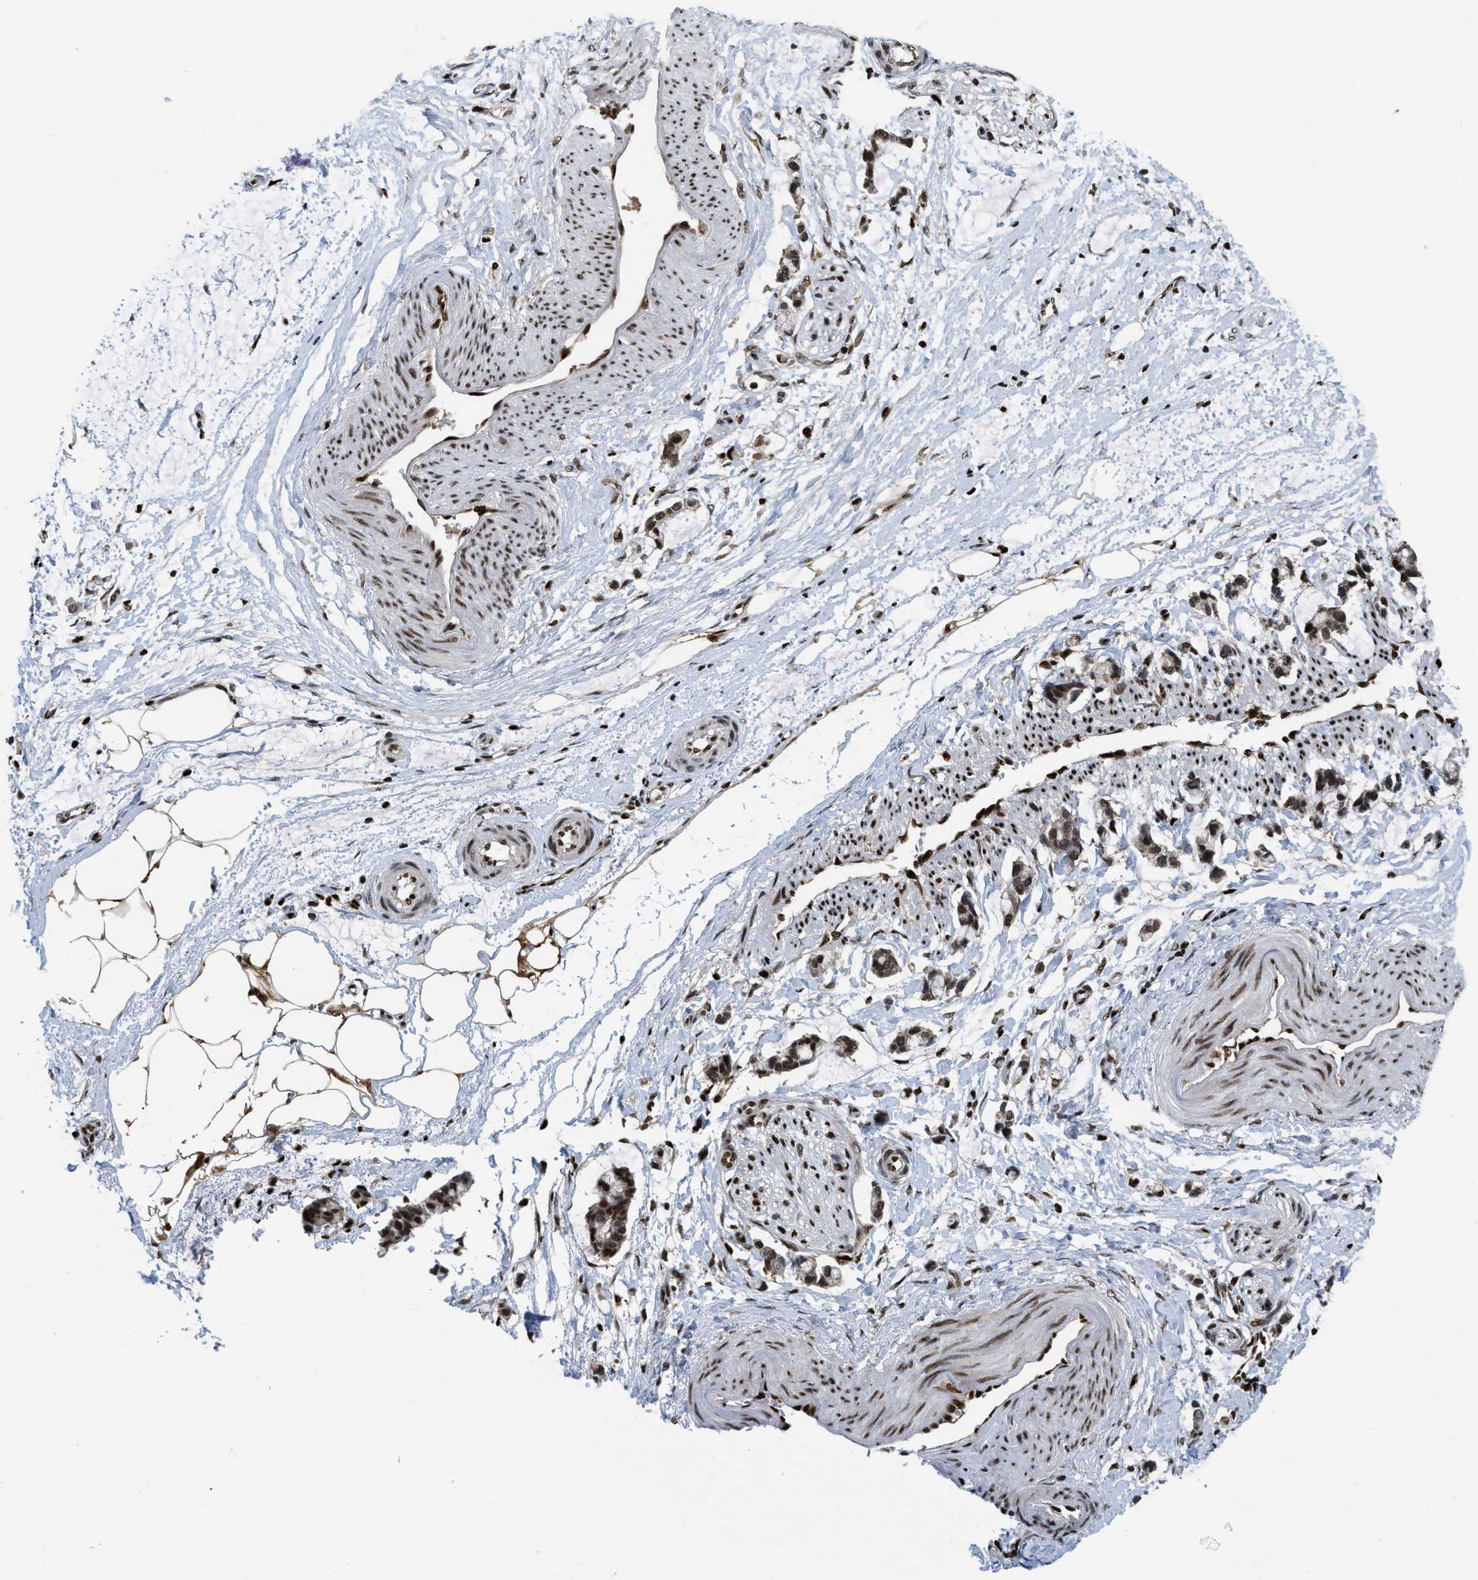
{"staining": {"intensity": "strong", "quantity": ">75%", "location": "cytoplasmic/membranous,nuclear"}, "tissue": "adipose tissue", "cell_type": "Adipocytes", "image_type": "normal", "snomed": [{"axis": "morphology", "description": "Normal tissue, NOS"}, {"axis": "morphology", "description": "Adenocarcinoma, NOS"}, {"axis": "topography", "description": "Colon"}, {"axis": "topography", "description": "Peripheral nerve tissue"}], "caption": "This image reveals immunohistochemistry (IHC) staining of unremarkable human adipose tissue, with high strong cytoplasmic/membranous,nuclear positivity in about >75% of adipocytes.", "gene": "RFX5", "patient": {"sex": "male", "age": 14}}